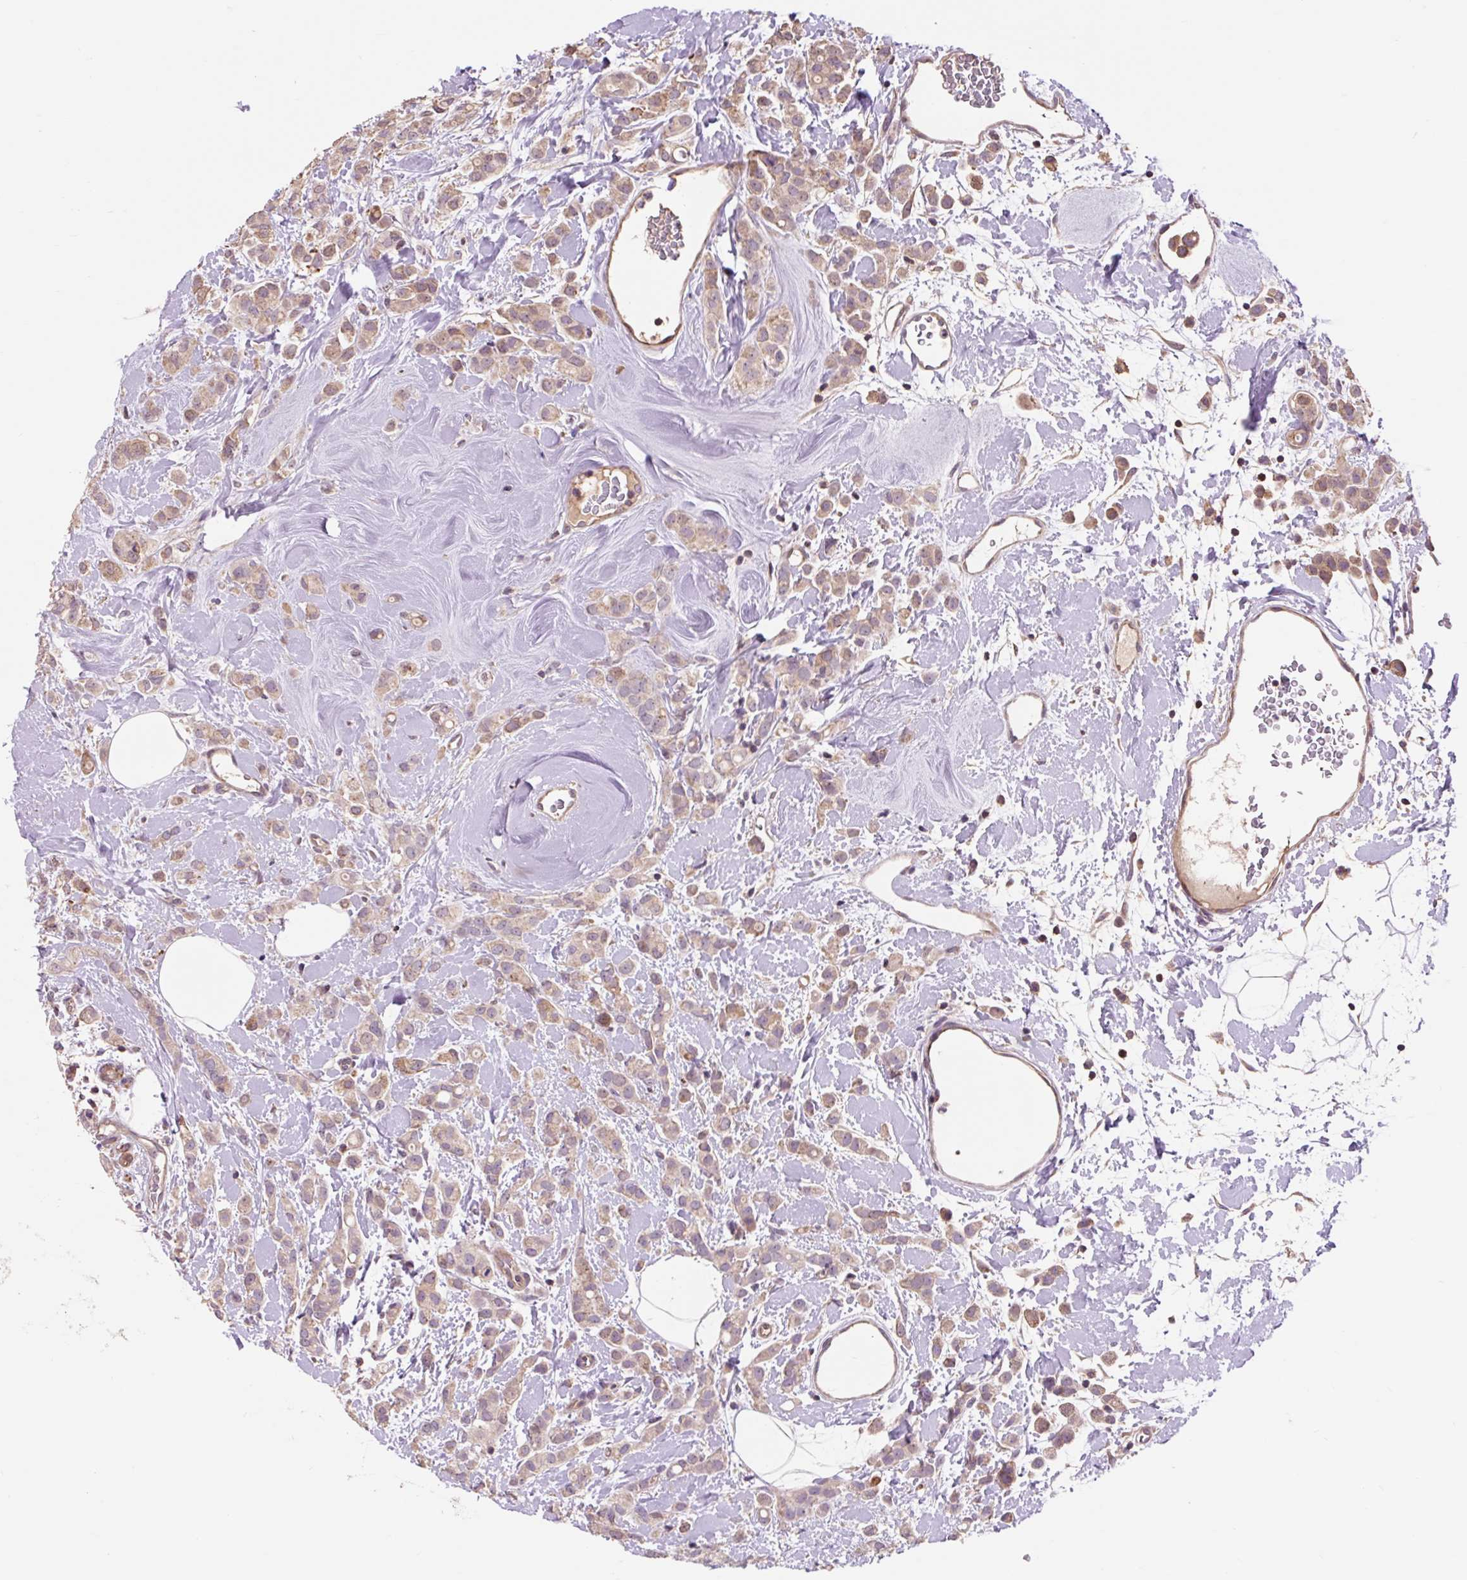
{"staining": {"intensity": "weak", "quantity": ">75%", "location": "cytoplasmic/membranous"}, "tissue": "breast cancer", "cell_type": "Tumor cells", "image_type": "cancer", "snomed": [{"axis": "morphology", "description": "Lobular carcinoma"}, {"axis": "topography", "description": "Breast"}], "caption": "Immunohistochemical staining of human lobular carcinoma (breast) displays low levels of weak cytoplasmic/membranous staining in approximately >75% of tumor cells.", "gene": "PRIMPOL", "patient": {"sex": "female", "age": 68}}